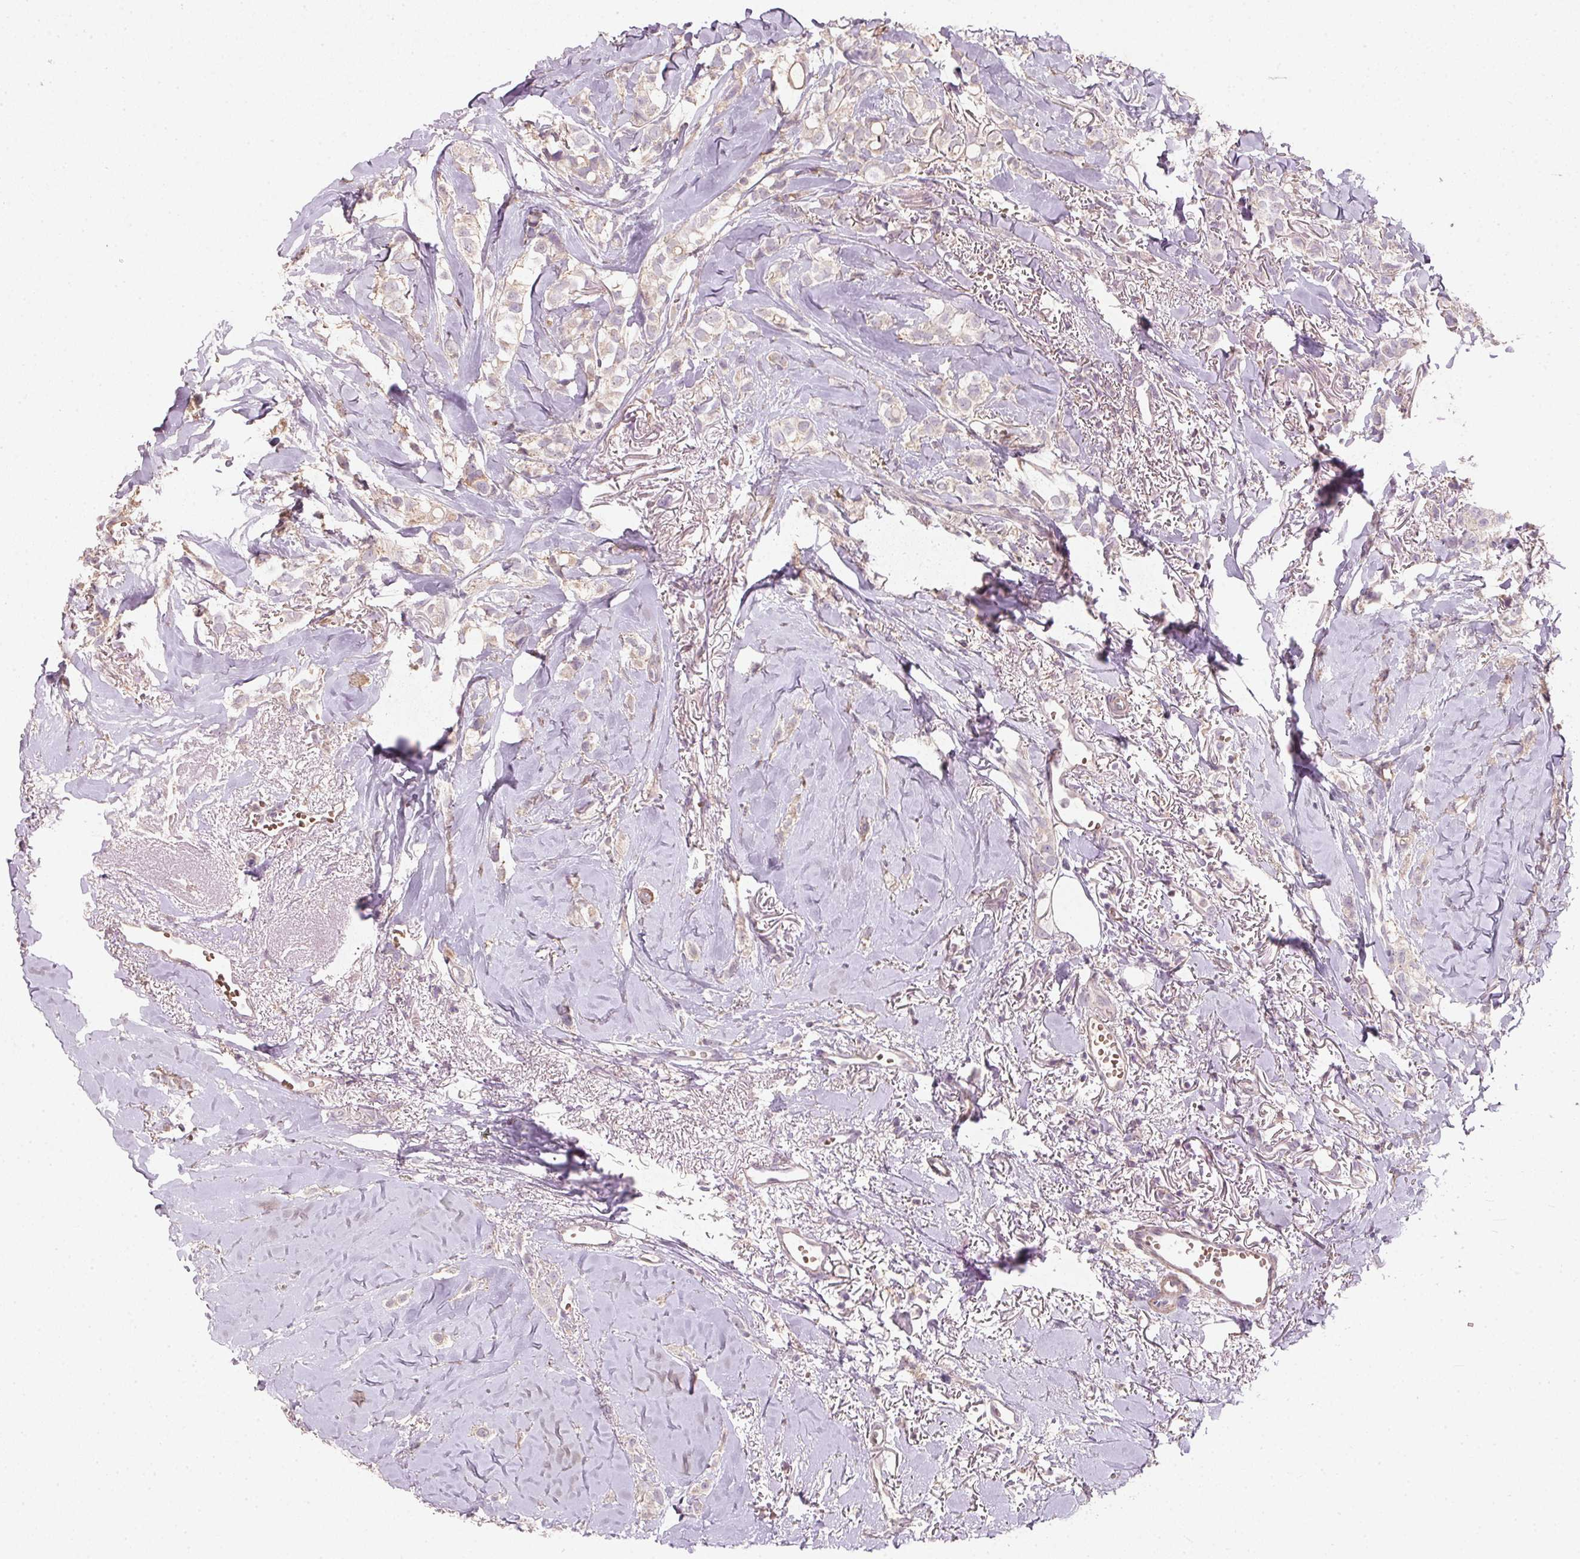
{"staining": {"intensity": "negative", "quantity": "none", "location": "none"}, "tissue": "breast cancer", "cell_type": "Tumor cells", "image_type": "cancer", "snomed": [{"axis": "morphology", "description": "Duct carcinoma"}, {"axis": "topography", "description": "Breast"}], "caption": "An image of human infiltrating ductal carcinoma (breast) is negative for staining in tumor cells.", "gene": "KCNK15", "patient": {"sex": "female", "age": 85}}